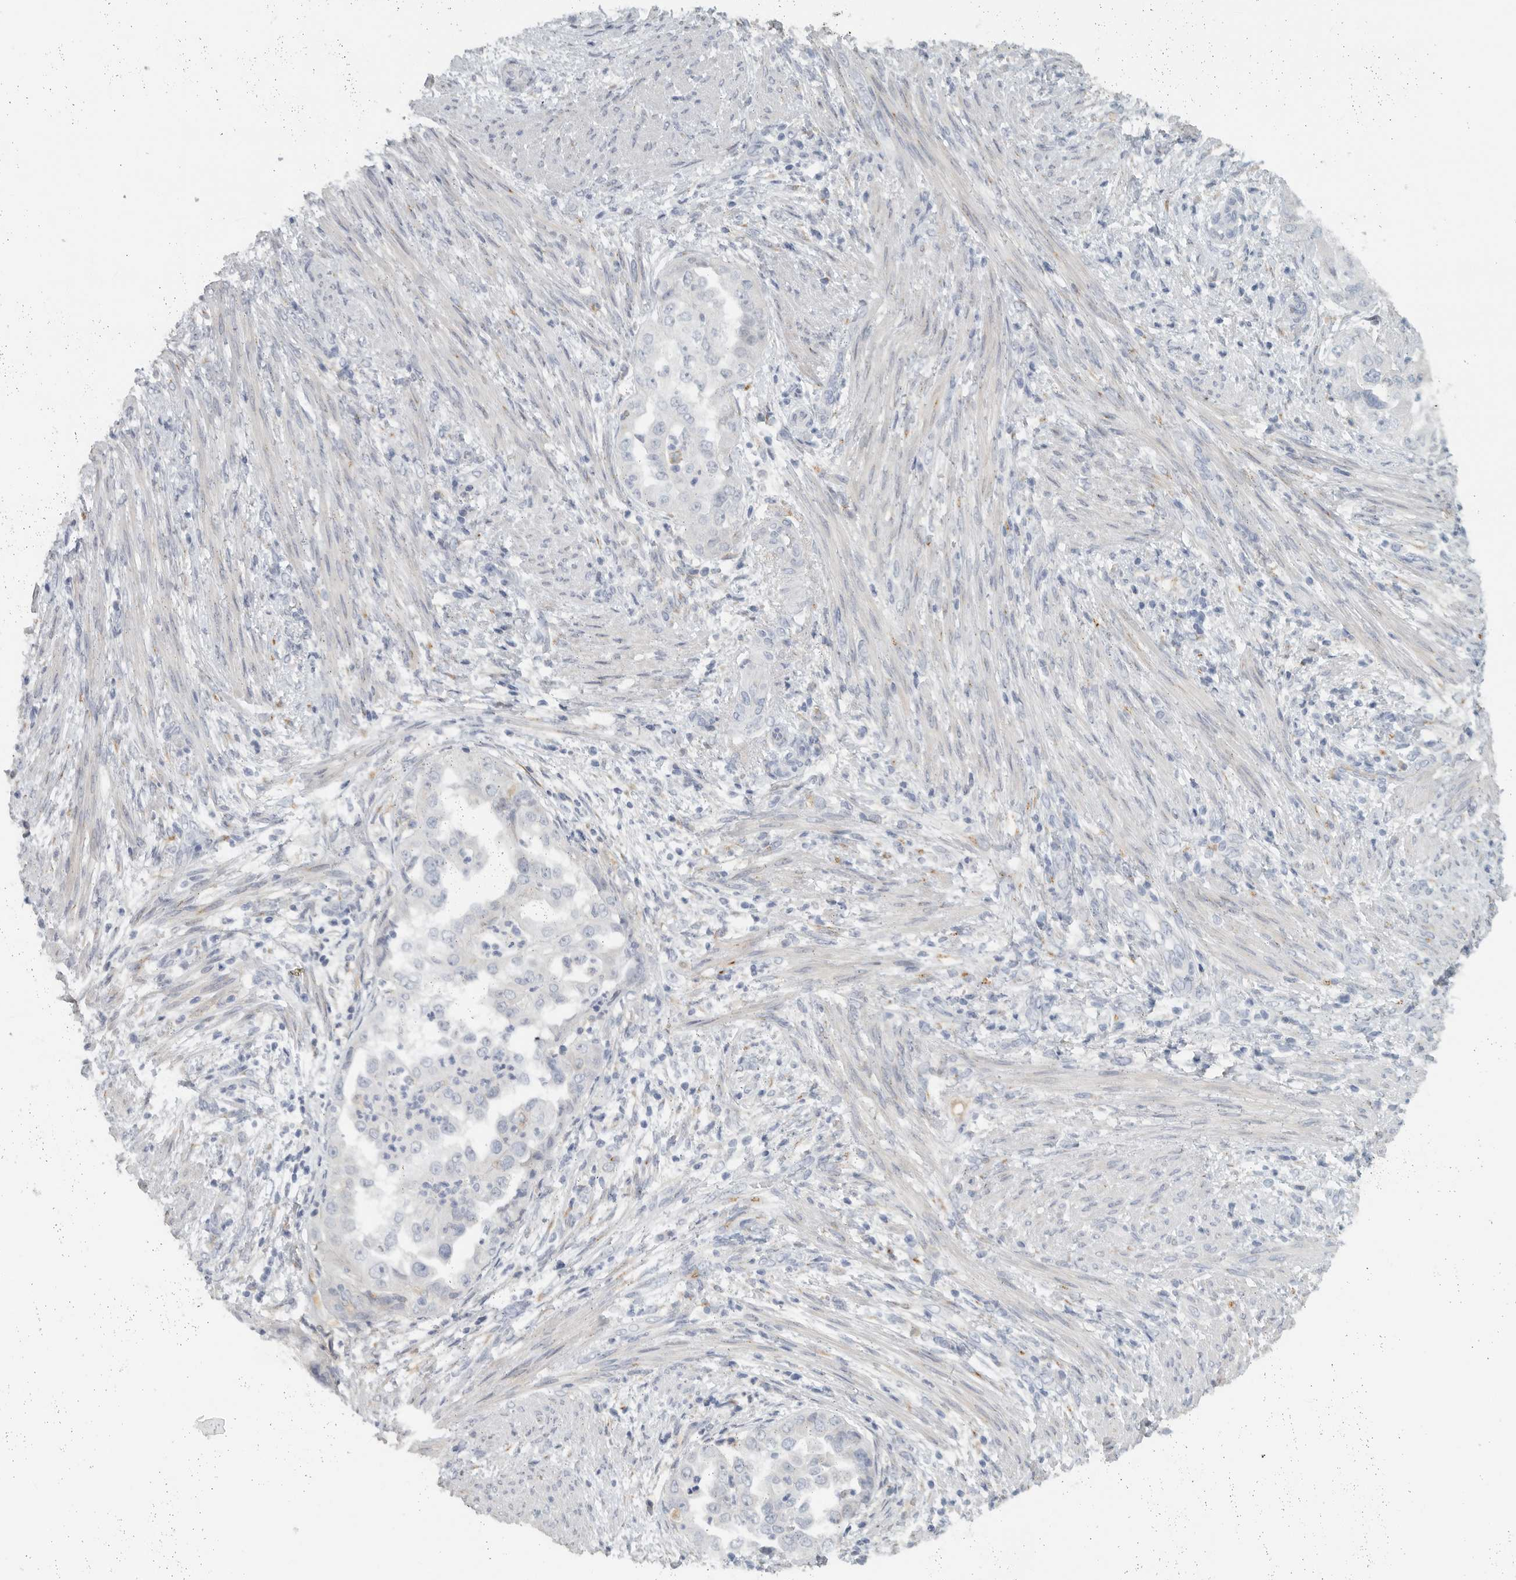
{"staining": {"intensity": "negative", "quantity": "none", "location": "none"}, "tissue": "endometrial cancer", "cell_type": "Tumor cells", "image_type": "cancer", "snomed": [{"axis": "morphology", "description": "Adenocarcinoma, NOS"}, {"axis": "topography", "description": "Endometrium"}], "caption": "Human endometrial cancer stained for a protein using IHC exhibits no positivity in tumor cells.", "gene": "PAM", "patient": {"sex": "female", "age": 85}}